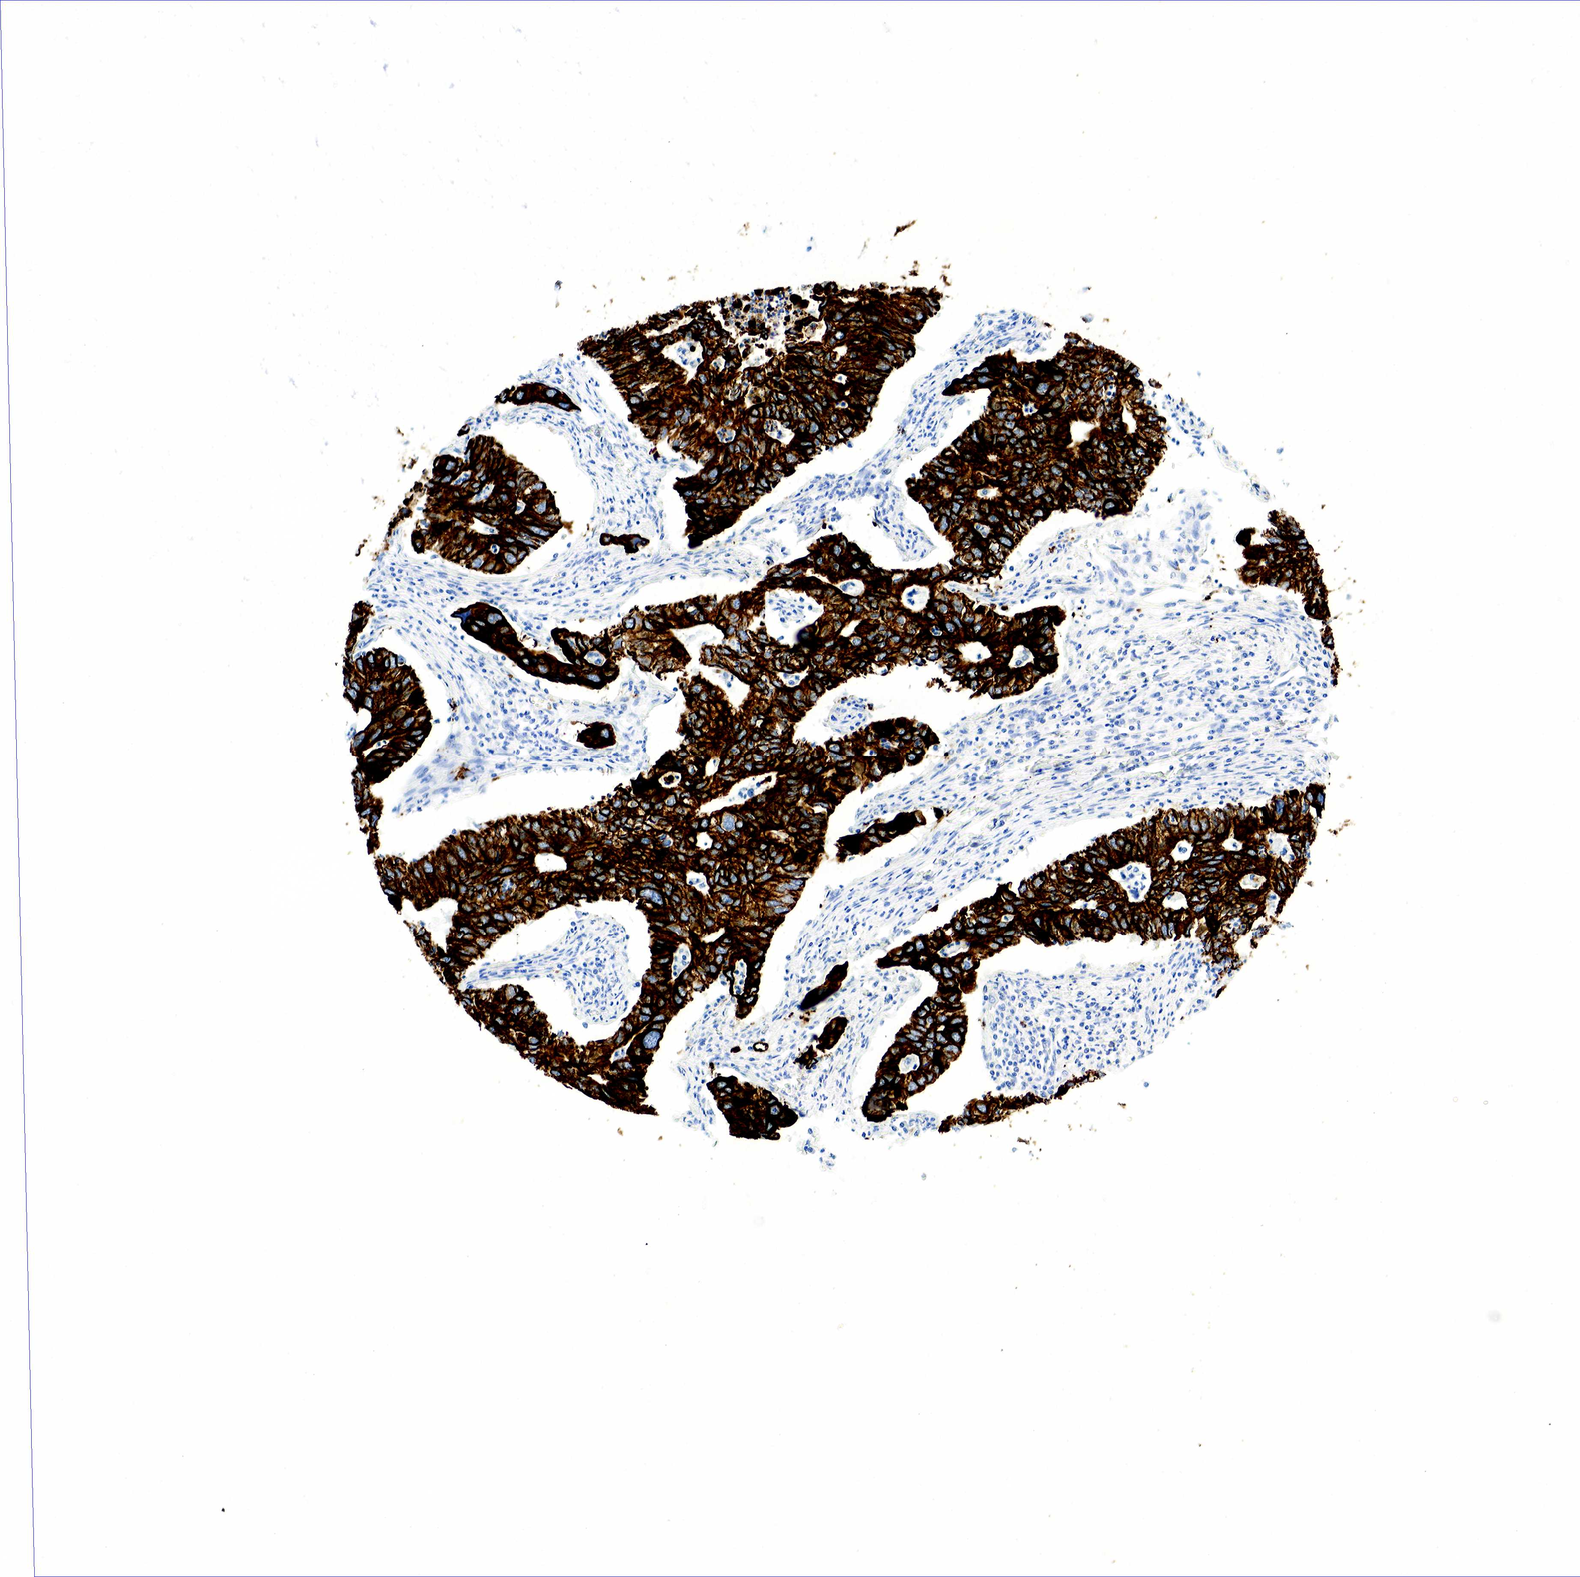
{"staining": {"intensity": "strong", "quantity": ">75%", "location": "cytoplasmic/membranous"}, "tissue": "lung cancer", "cell_type": "Tumor cells", "image_type": "cancer", "snomed": [{"axis": "morphology", "description": "Adenocarcinoma, NOS"}, {"axis": "topography", "description": "Lung"}], "caption": "Lung cancer (adenocarcinoma) was stained to show a protein in brown. There is high levels of strong cytoplasmic/membranous positivity in about >75% of tumor cells.", "gene": "KRT7", "patient": {"sex": "male", "age": 48}}